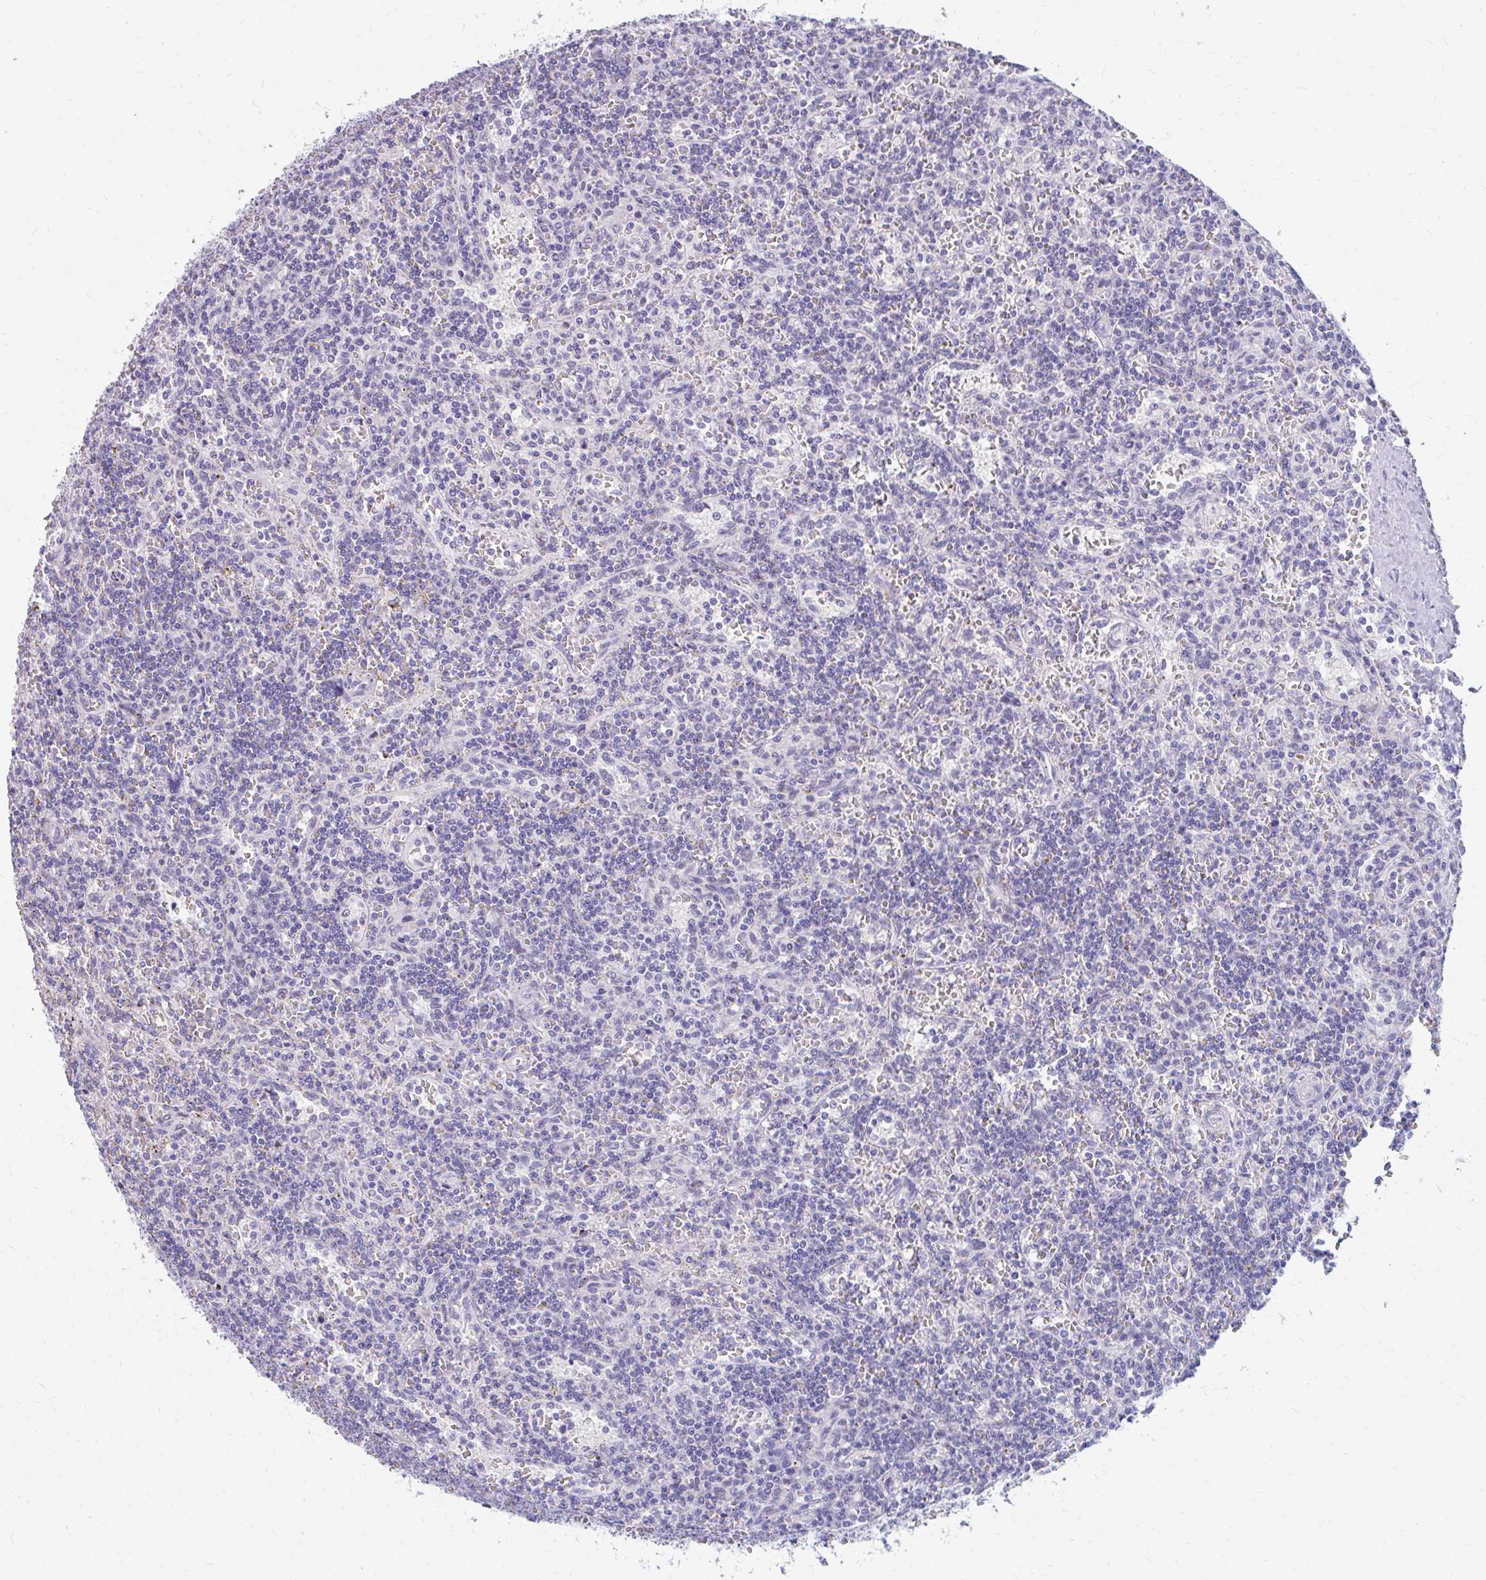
{"staining": {"intensity": "negative", "quantity": "none", "location": "none"}, "tissue": "lymphoma", "cell_type": "Tumor cells", "image_type": "cancer", "snomed": [{"axis": "morphology", "description": "Malignant lymphoma, non-Hodgkin's type, Low grade"}, {"axis": "topography", "description": "Spleen"}], "caption": "Protein analysis of low-grade malignant lymphoma, non-Hodgkin's type demonstrates no significant positivity in tumor cells. (DAB immunohistochemistry with hematoxylin counter stain).", "gene": "RGS16", "patient": {"sex": "male", "age": 73}}